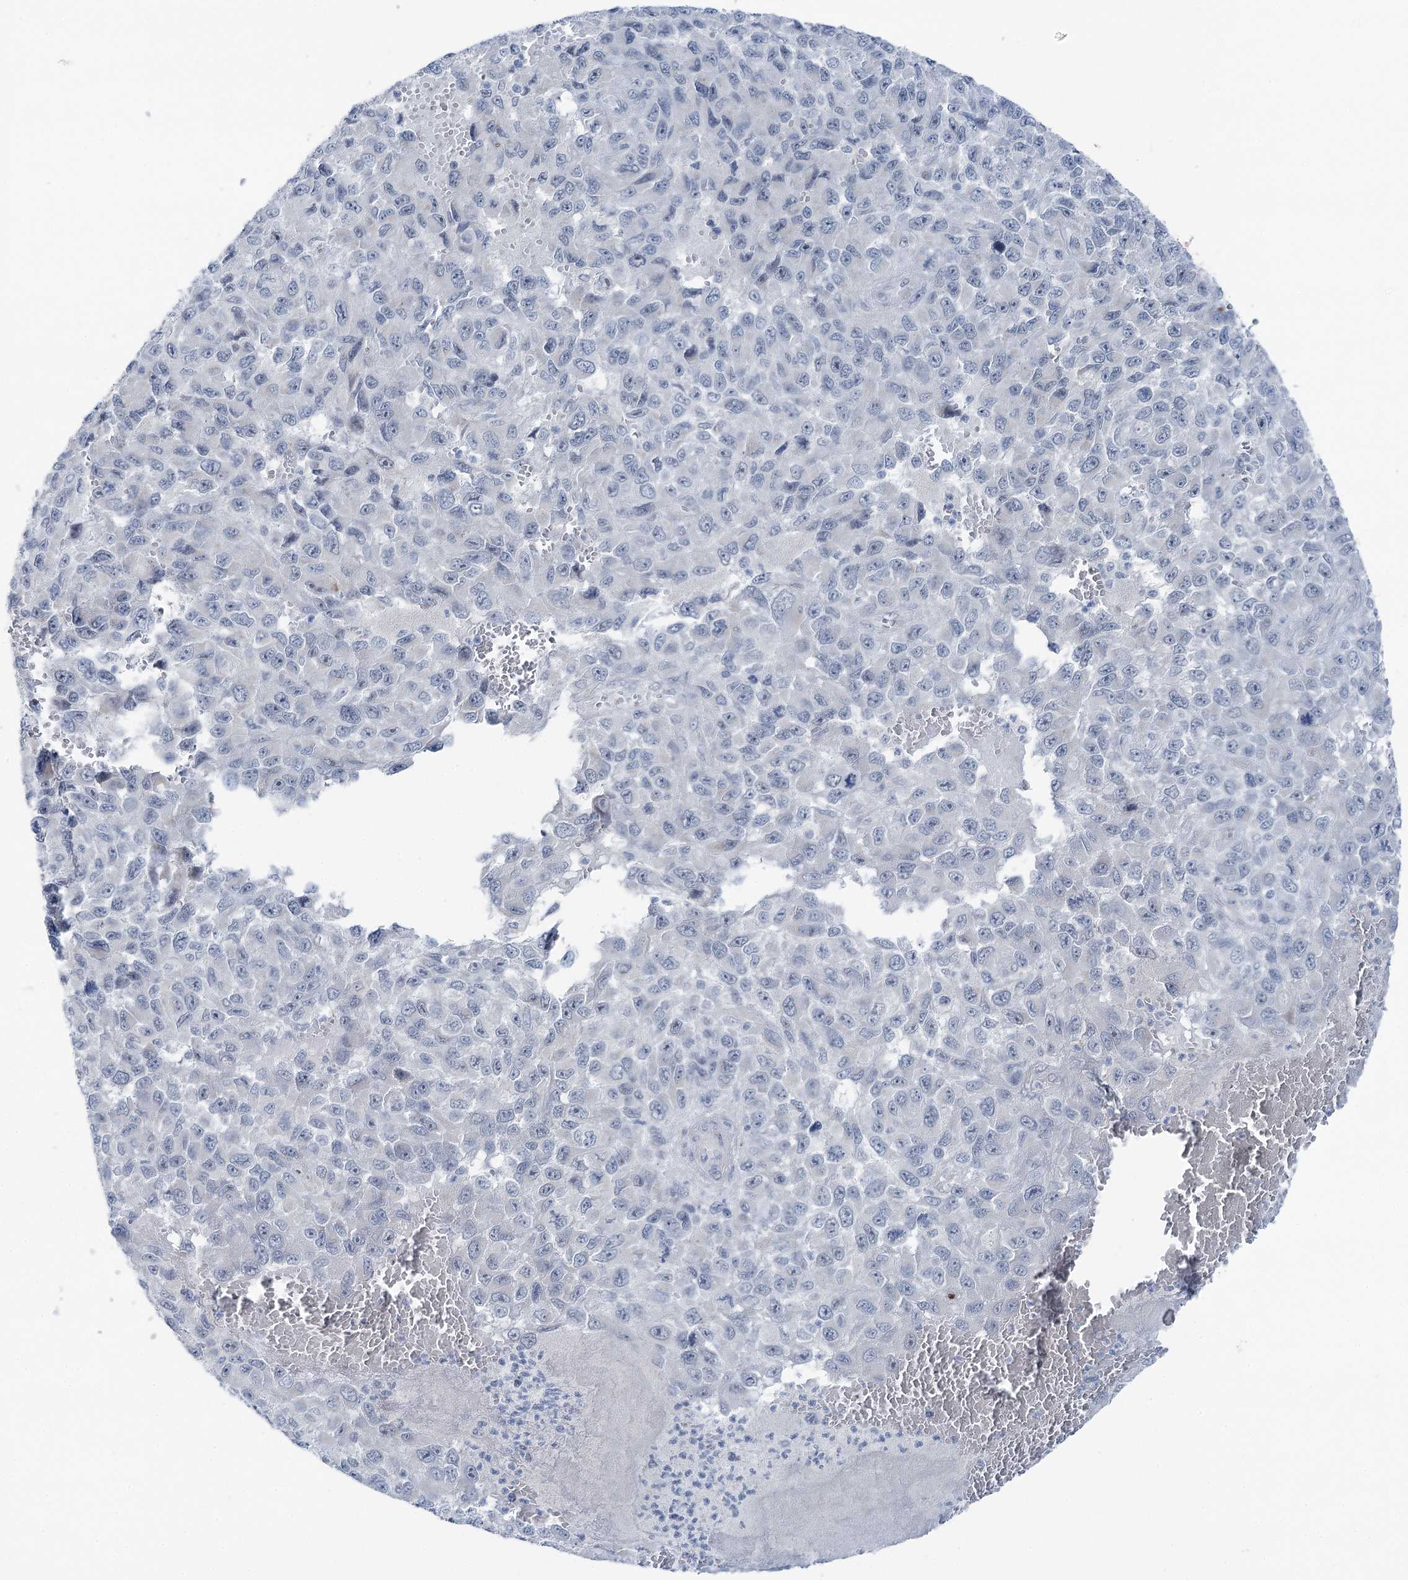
{"staining": {"intensity": "negative", "quantity": "none", "location": "none"}, "tissue": "melanoma", "cell_type": "Tumor cells", "image_type": "cancer", "snomed": [{"axis": "morphology", "description": "Normal tissue, NOS"}, {"axis": "morphology", "description": "Malignant melanoma, NOS"}, {"axis": "topography", "description": "Skin"}], "caption": "Immunohistochemistry (IHC) of human melanoma demonstrates no positivity in tumor cells. The staining is performed using DAB (3,3'-diaminobenzidine) brown chromogen with nuclei counter-stained in using hematoxylin.", "gene": "STEEP1", "patient": {"sex": "female", "age": 96}}